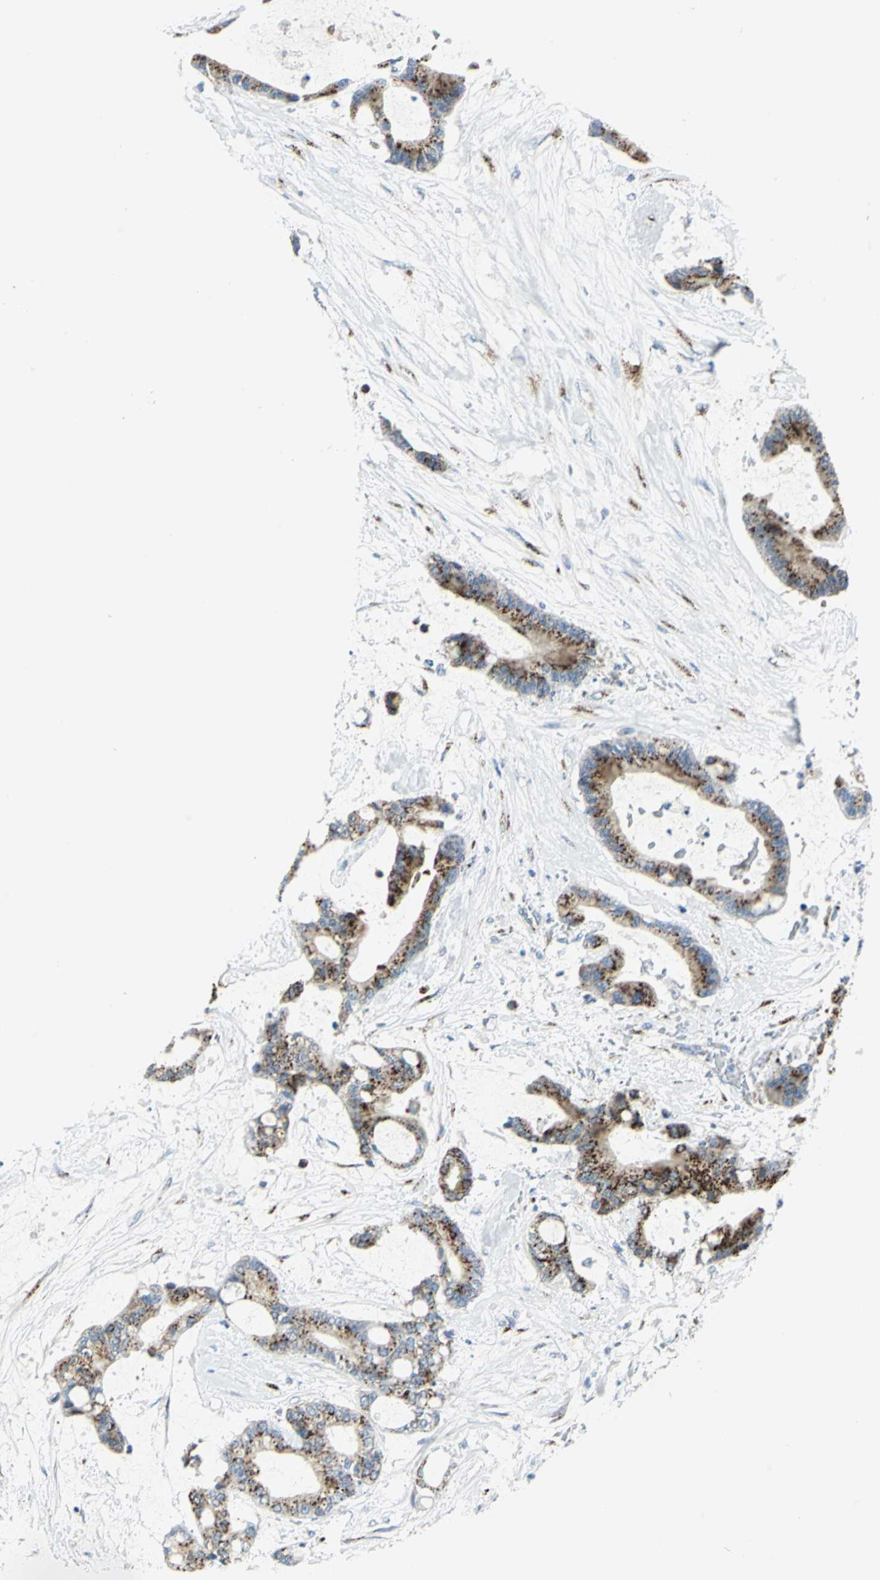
{"staining": {"intensity": "strong", "quantity": ">75%", "location": "cytoplasmic/membranous"}, "tissue": "liver cancer", "cell_type": "Tumor cells", "image_type": "cancer", "snomed": [{"axis": "morphology", "description": "Cholangiocarcinoma"}, {"axis": "topography", "description": "Liver"}], "caption": "A high amount of strong cytoplasmic/membranous expression is present in about >75% of tumor cells in liver cancer (cholangiocarcinoma) tissue.", "gene": "GPR3", "patient": {"sex": "female", "age": 73}}